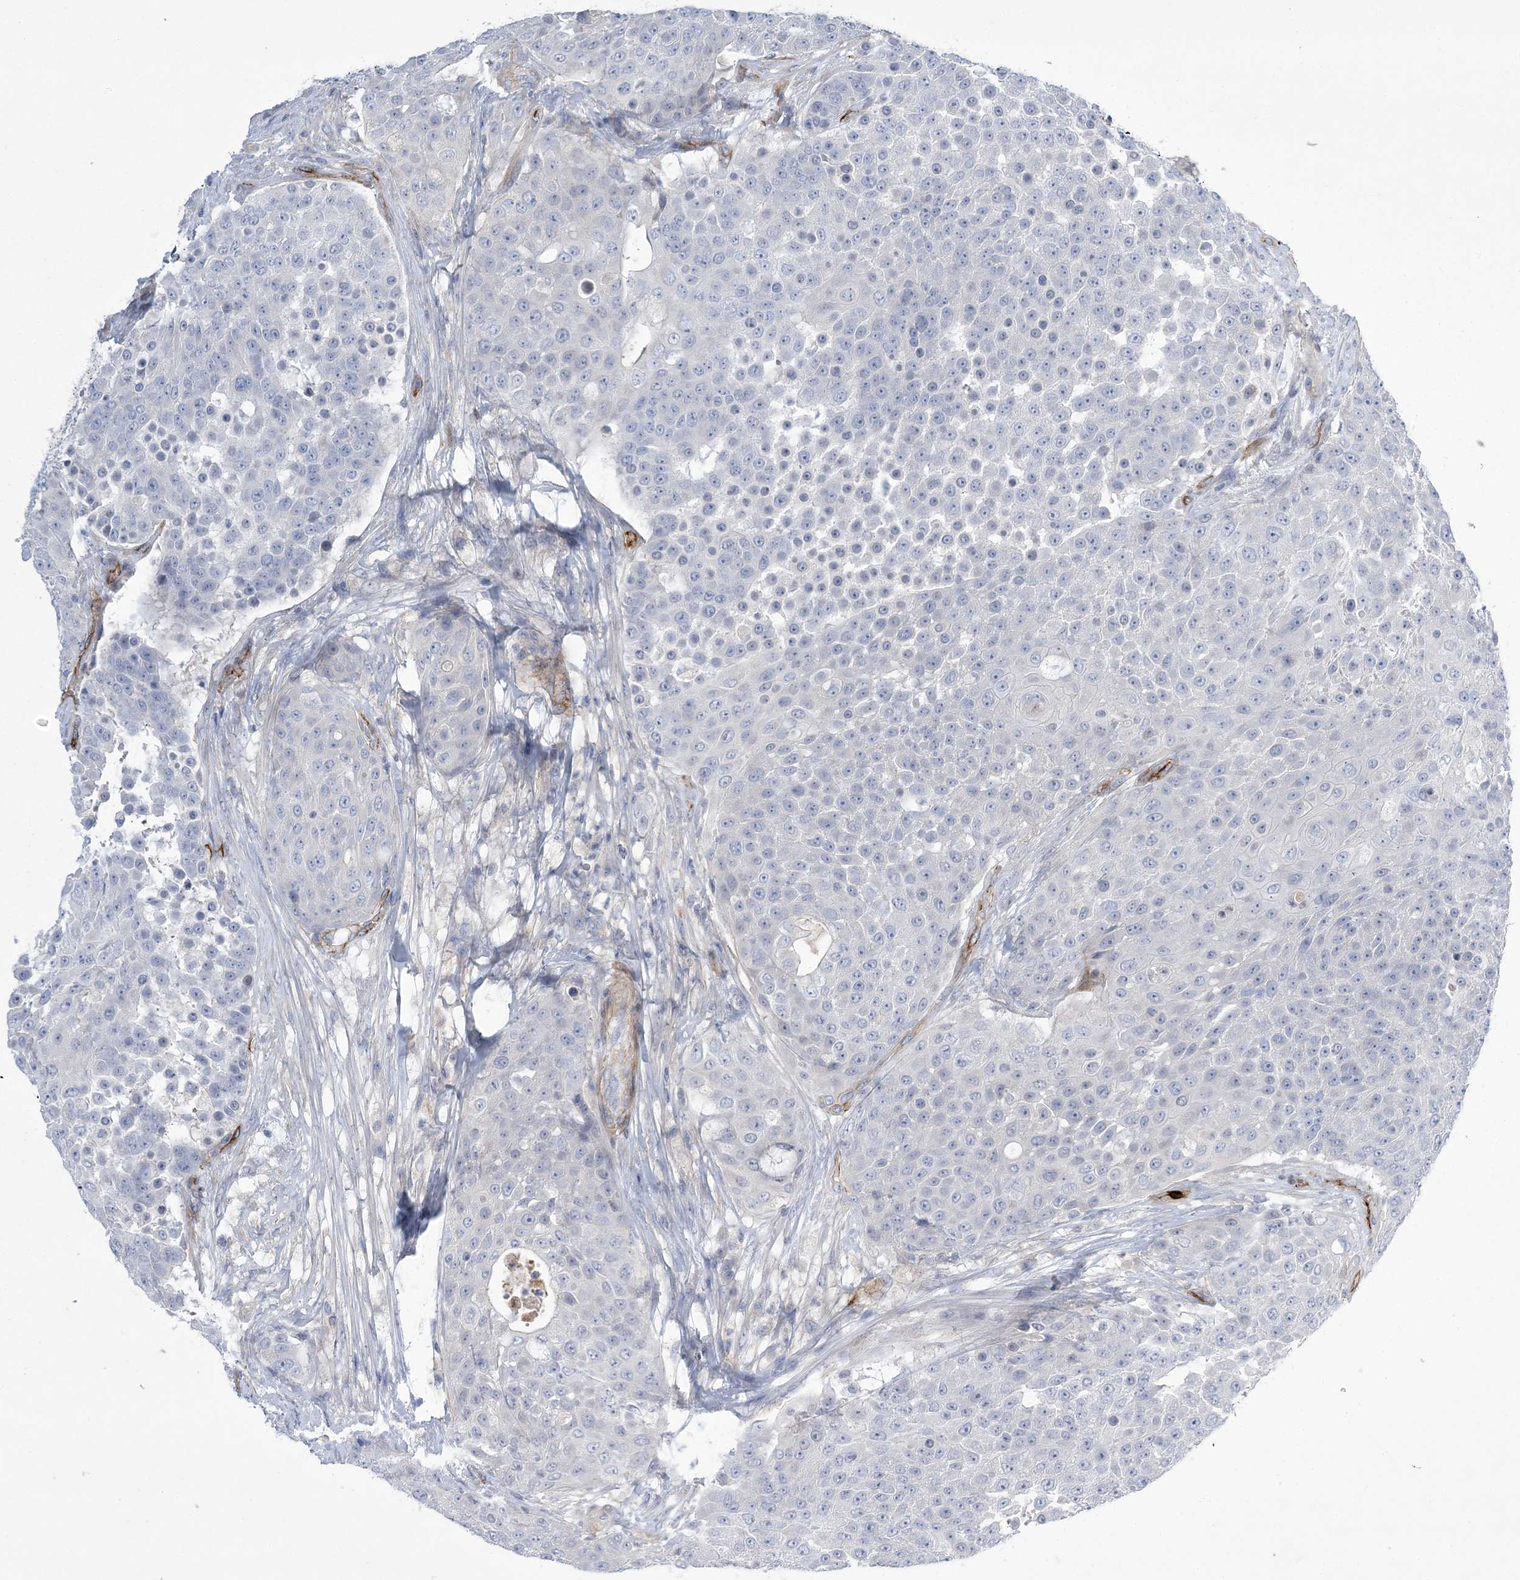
{"staining": {"intensity": "negative", "quantity": "none", "location": "none"}, "tissue": "urothelial cancer", "cell_type": "Tumor cells", "image_type": "cancer", "snomed": [{"axis": "morphology", "description": "Urothelial carcinoma, High grade"}, {"axis": "topography", "description": "Urinary bladder"}], "caption": "Immunohistochemistry micrograph of human urothelial carcinoma (high-grade) stained for a protein (brown), which exhibits no staining in tumor cells.", "gene": "CALN1", "patient": {"sex": "female", "age": 63}}